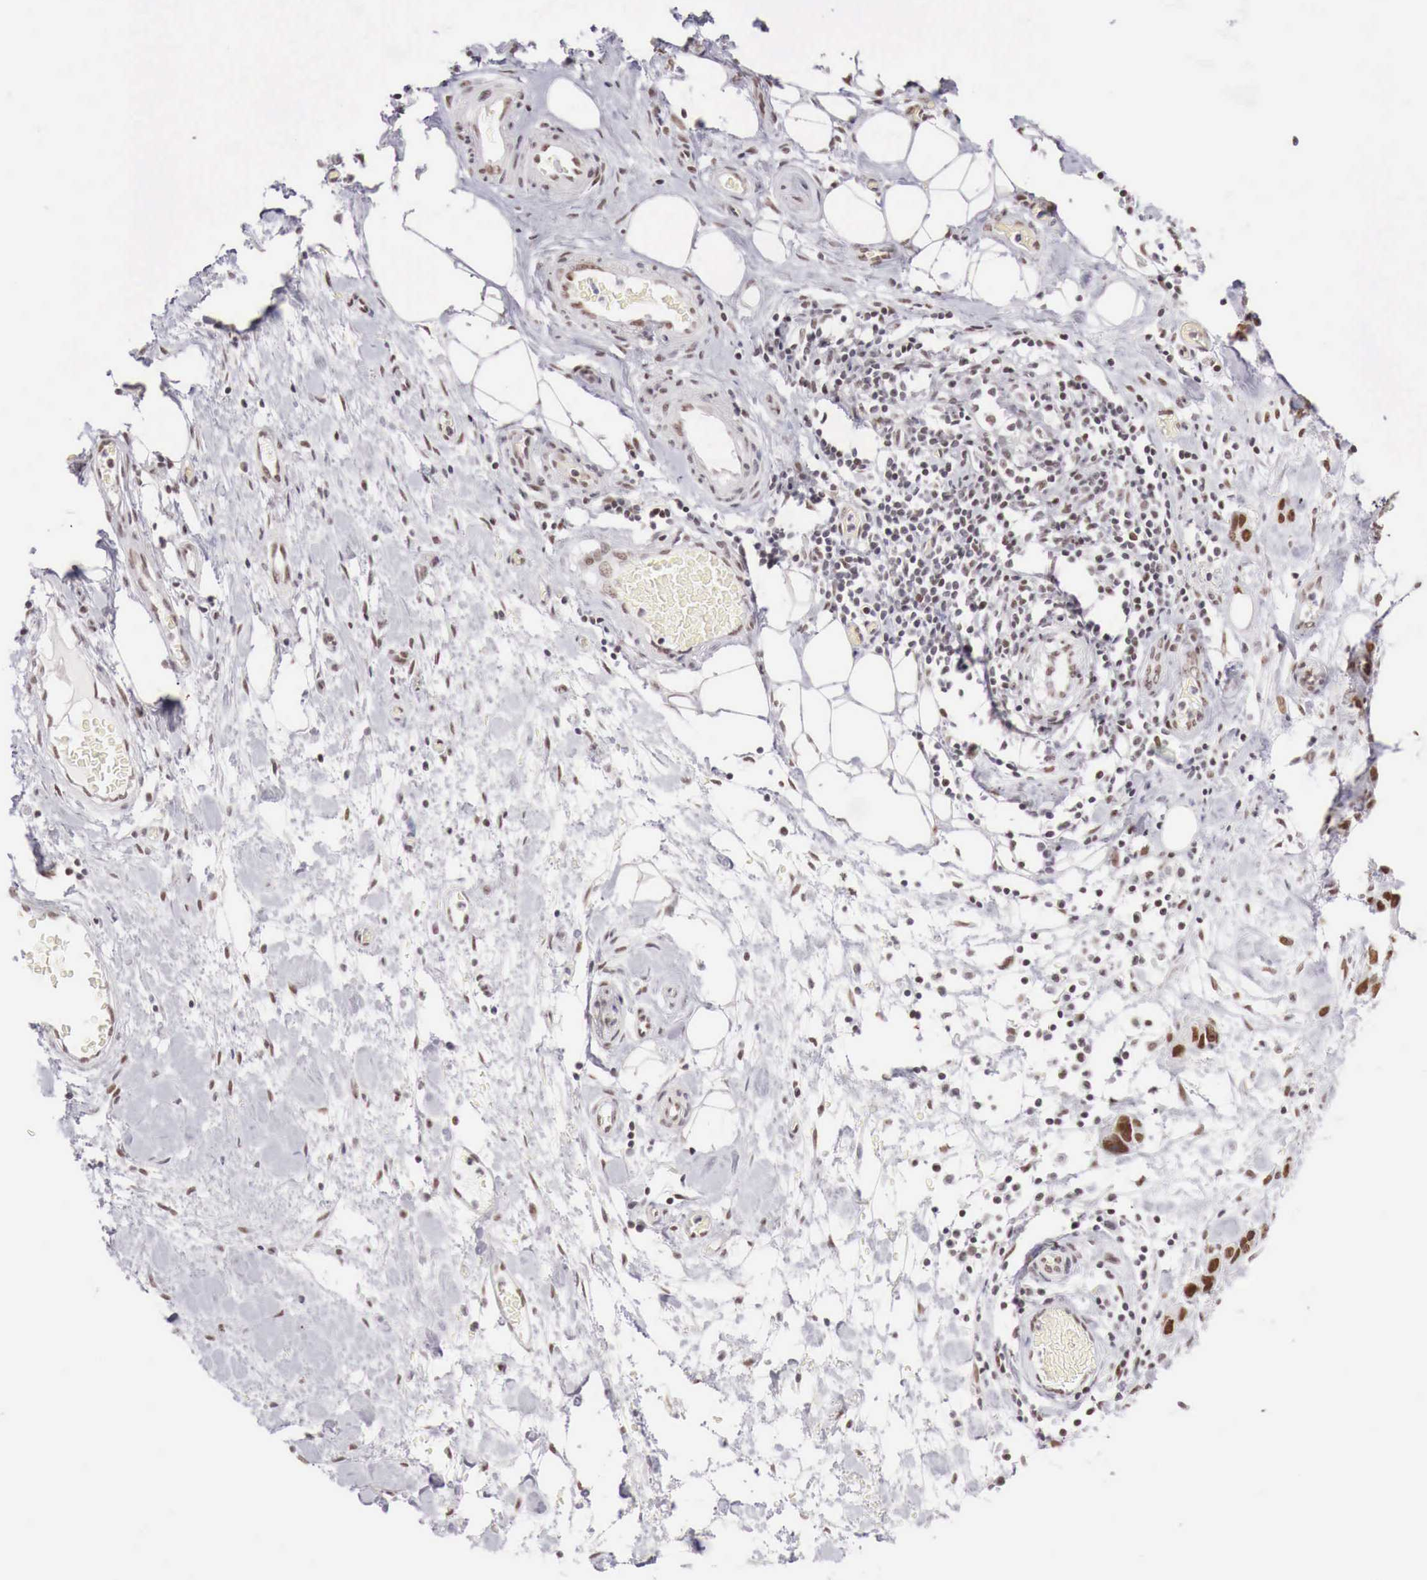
{"staining": {"intensity": "moderate", "quantity": "25%-75%", "location": "nuclear"}, "tissue": "stomach cancer", "cell_type": "Tumor cells", "image_type": "cancer", "snomed": [{"axis": "morphology", "description": "Adenocarcinoma, NOS"}, {"axis": "topography", "description": "Stomach, upper"}], "caption": "Immunohistochemical staining of stomach cancer reveals medium levels of moderate nuclear expression in approximately 25%-75% of tumor cells. (DAB (3,3'-diaminobenzidine) = brown stain, brightfield microscopy at high magnification).", "gene": "PHF14", "patient": {"sex": "male", "age": 47}}